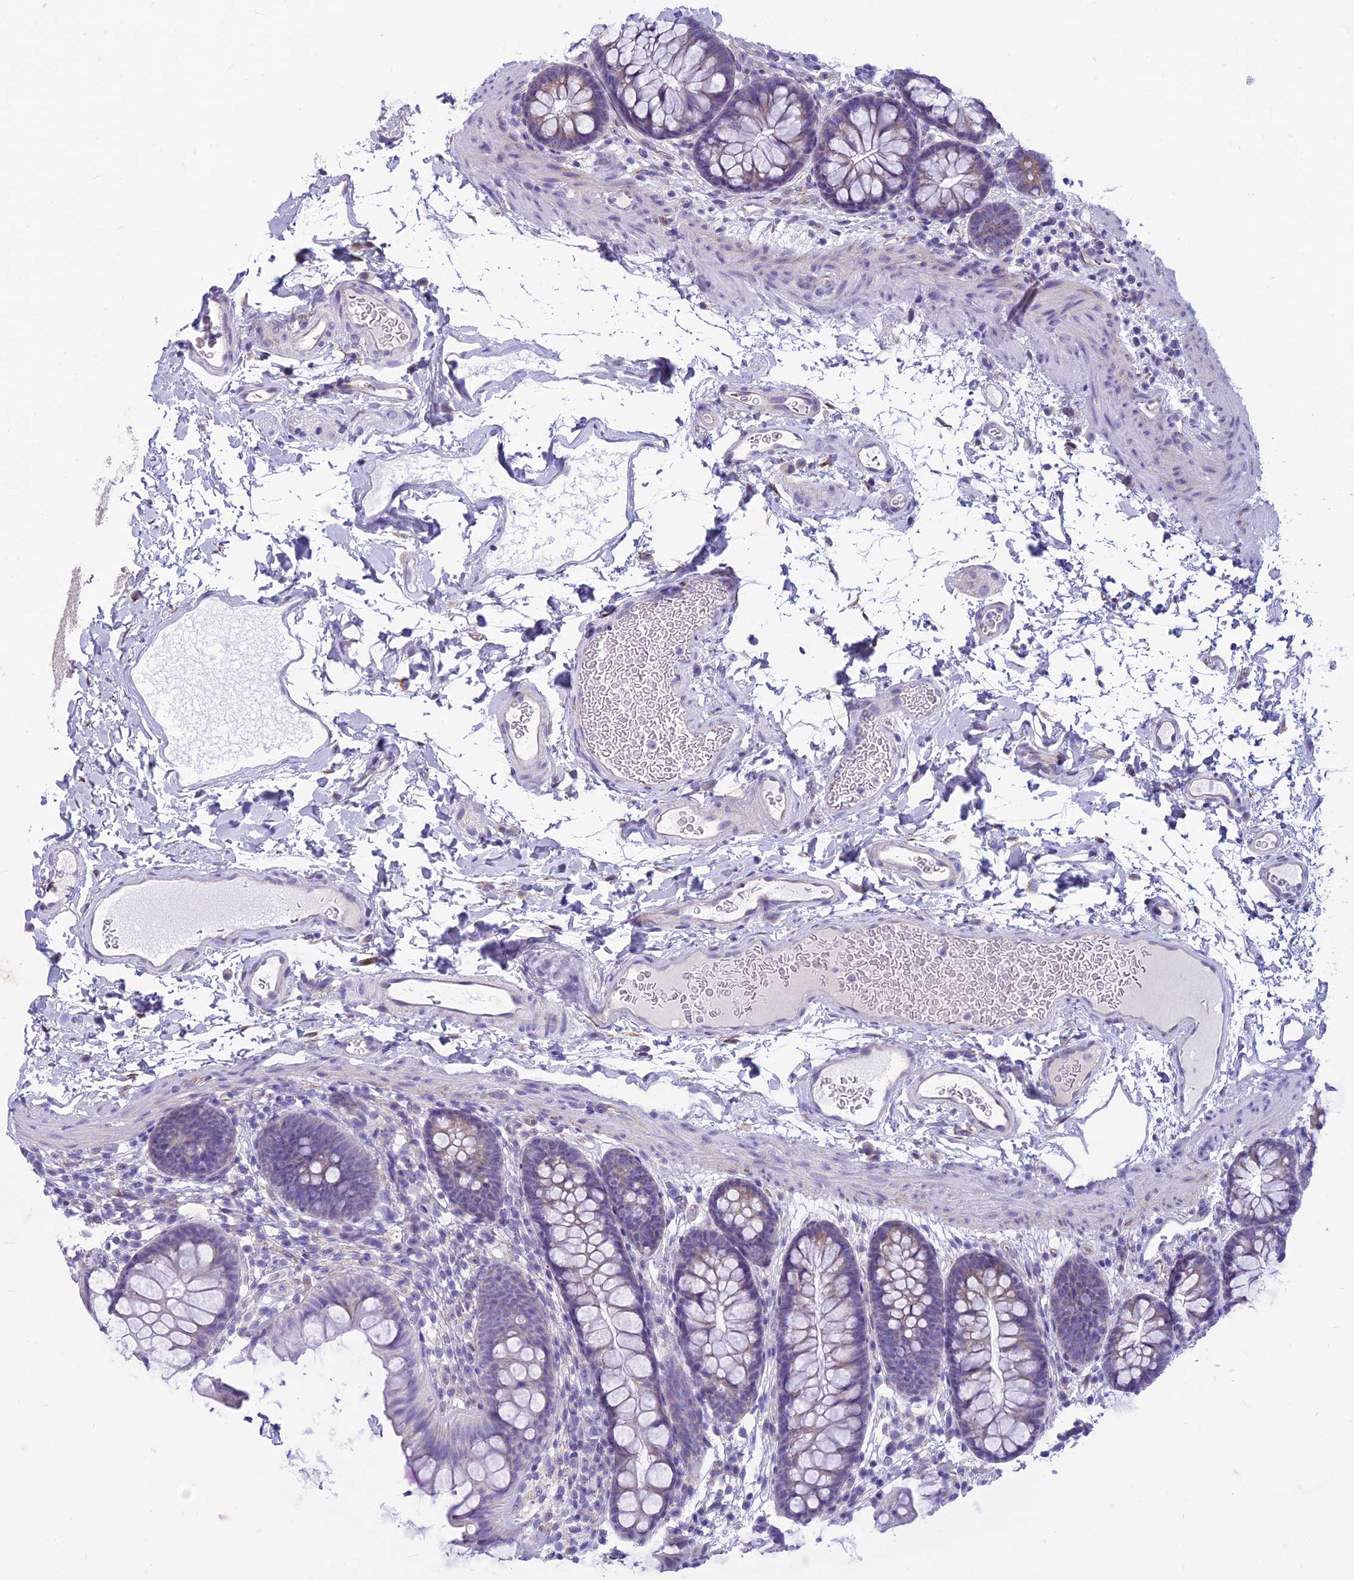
{"staining": {"intensity": "negative", "quantity": "none", "location": "none"}, "tissue": "colon", "cell_type": "Endothelial cells", "image_type": "normal", "snomed": [{"axis": "morphology", "description": "Normal tissue, NOS"}, {"axis": "topography", "description": "Colon"}], "caption": "High power microscopy histopathology image of an immunohistochemistry (IHC) image of unremarkable colon, revealing no significant expression in endothelial cells. (Stains: DAB immunohistochemistry with hematoxylin counter stain, Microscopy: brightfield microscopy at high magnification).", "gene": "CENATAC", "patient": {"sex": "female", "age": 62}}